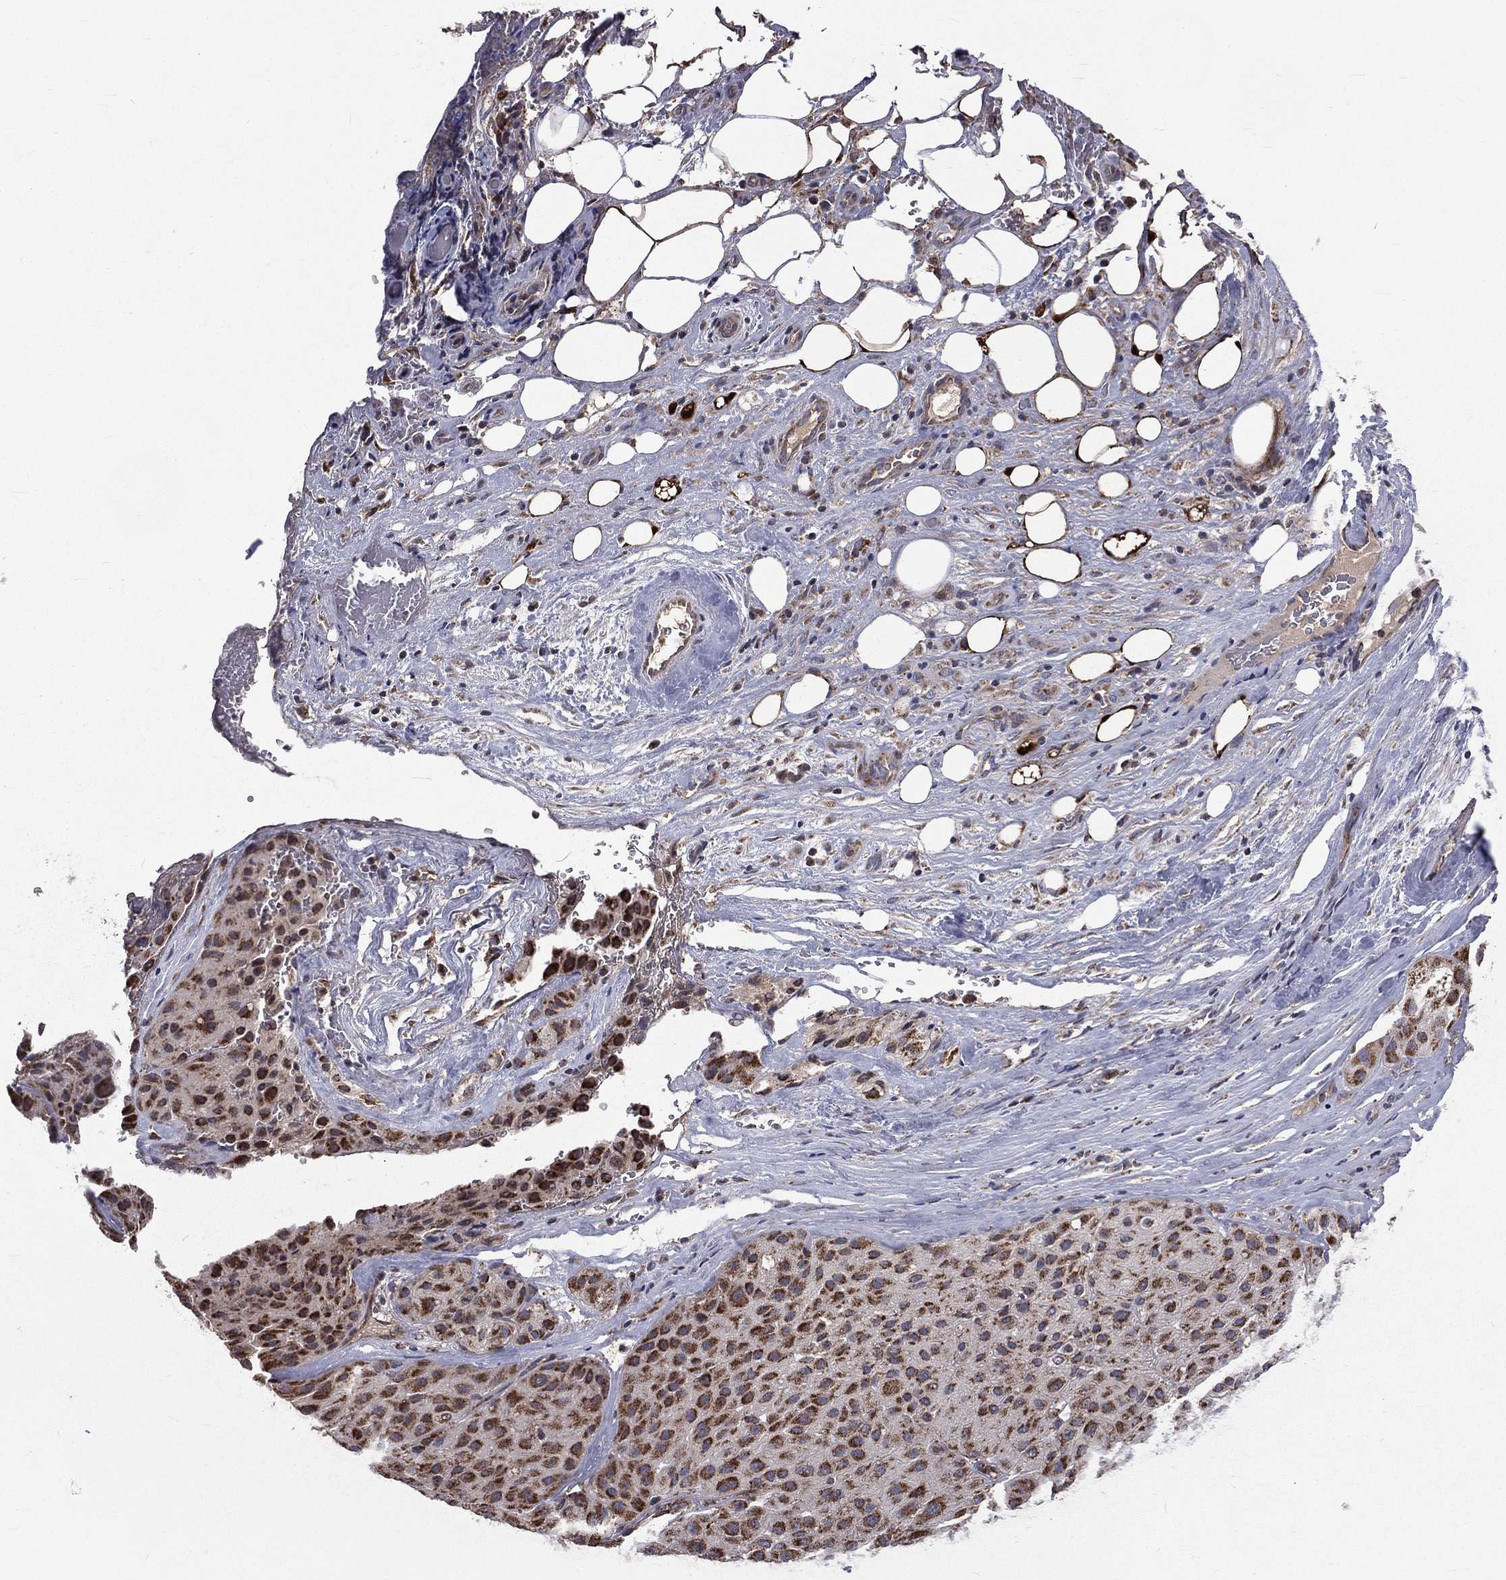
{"staining": {"intensity": "strong", "quantity": ">75%", "location": "cytoplasmic/membranous"}, "tissue": "melanoma", "cell_type": "Tumor cells", "image_type": "cancer", "snomed": [{"axis": "morphology", "description": "Malignant melanoma, Metastatic site"}, {"axis": "topography", "description": "Smooth muscle"}], "caption": "Protein expression analysis of human malignant melanoma (metastatic site) reveals strong cytoplasmic/membranous expression in approximately >75% of tumor cells. The staining is performed using DAB (3,3'-diaminobenzidine) brown chromogen to label protein expression. The nuclei are counter-stained blue using hematoxylin.", "gene": "GPD1", "patient": {"sex": "male", "age": 41}}